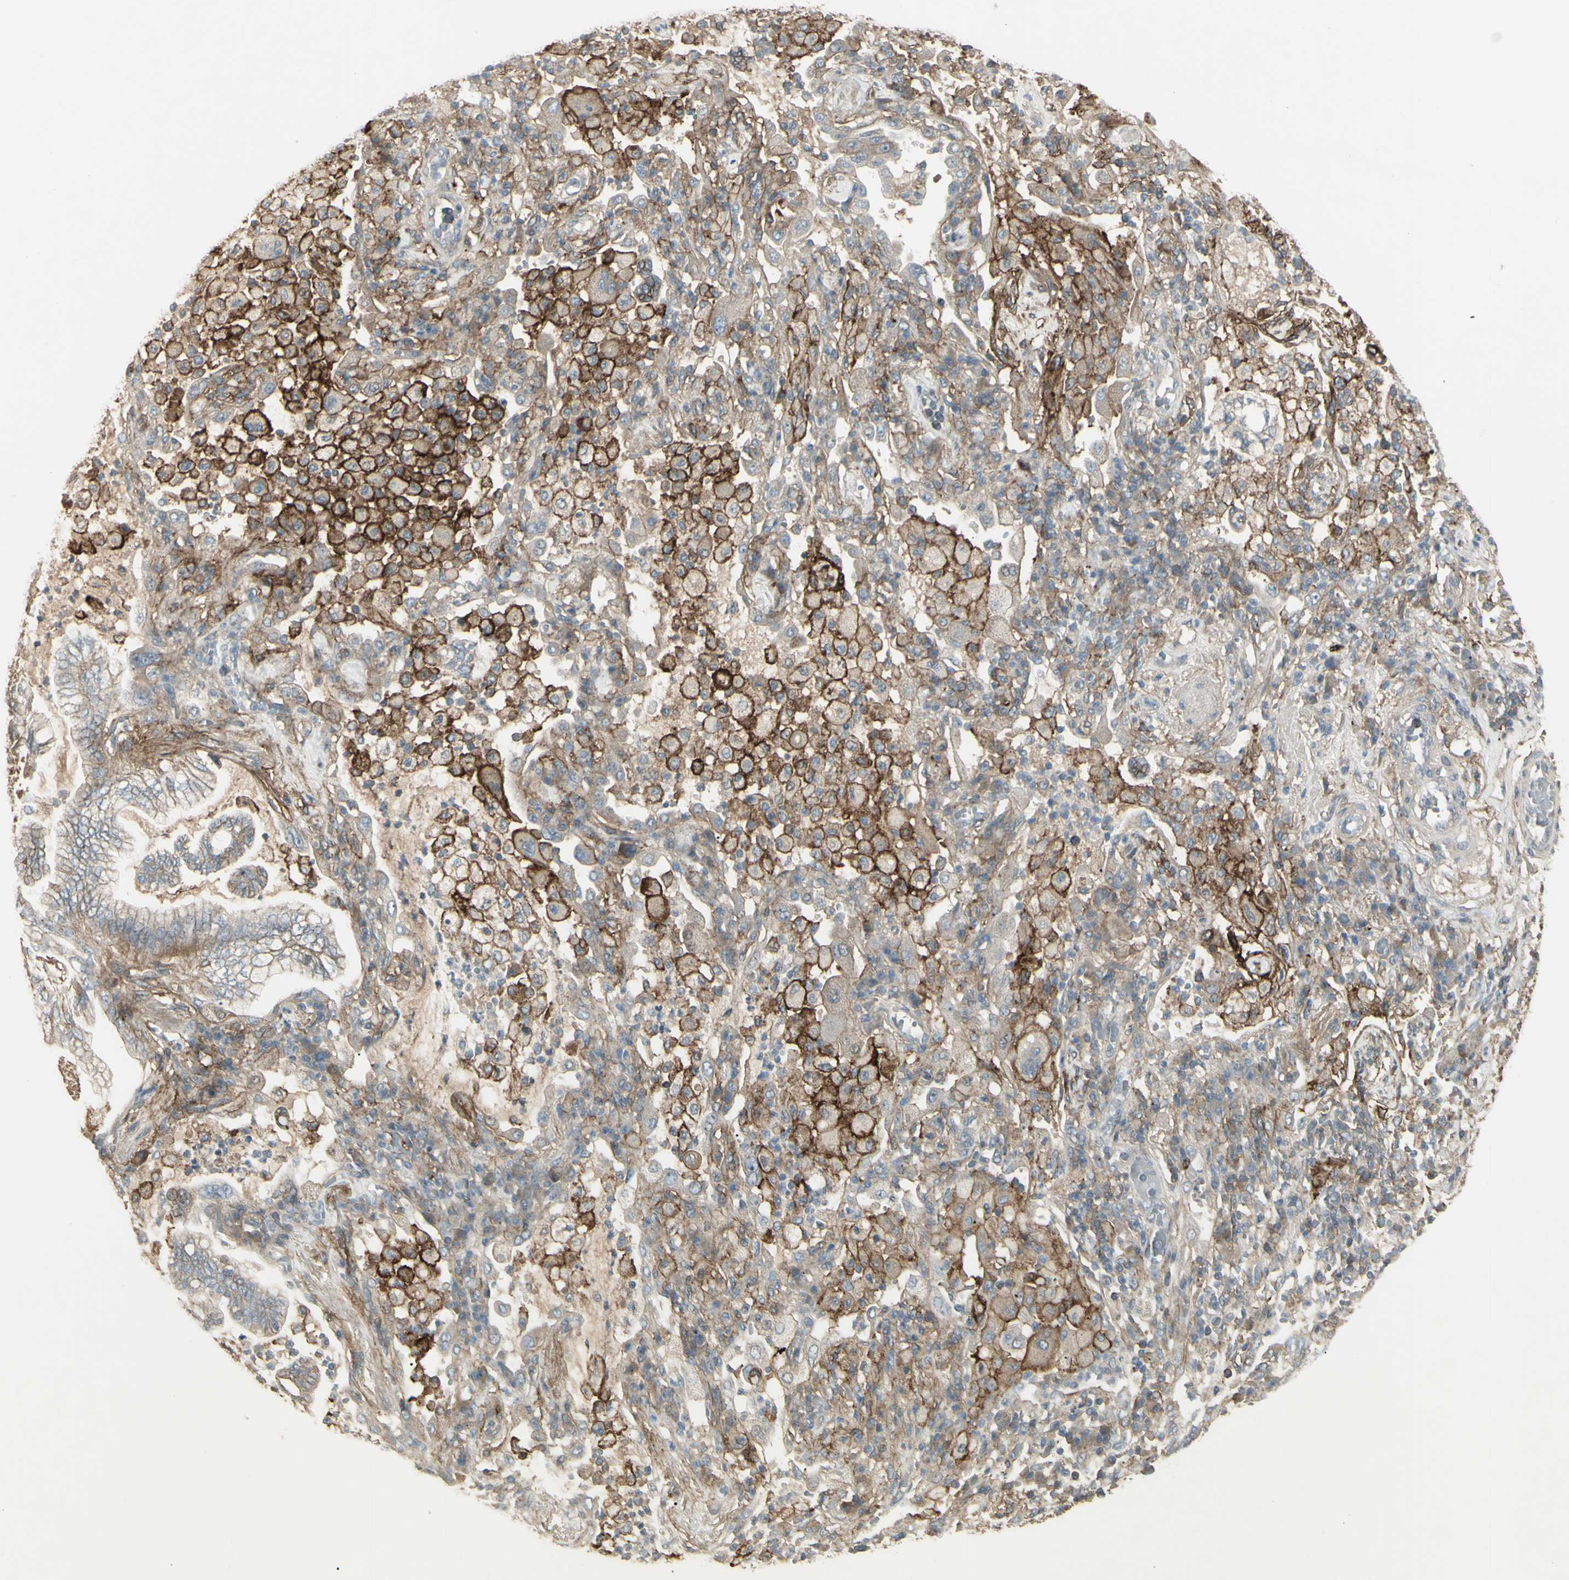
{"staining": {"intensity": "moderate", "quantity": "25%-75%", "location": "cytoplasmic/membranous"}, "tissue": "lung cancer", "cell_type": "Tumor cells", "image_type": "cancer", "snomed": [{"axis": "morphology", "description": "Normal tissue, NOS"}, {"axis": "morphology", "description": "Adenocarcinoma, NOS"}, {"axis": "topography", "description": "Bronchus"}, {"axis": "topography", "description": "Lung"}], "caption": "This micrograph shows immunohistochemistry (IHC) staining of lung cancer, with medium moderate cytoplasmic/membranous positivity in approximately 25%-75% of tumor cells.", "gene": "CD276", "patient": {"sex": "female", "age": 70}}